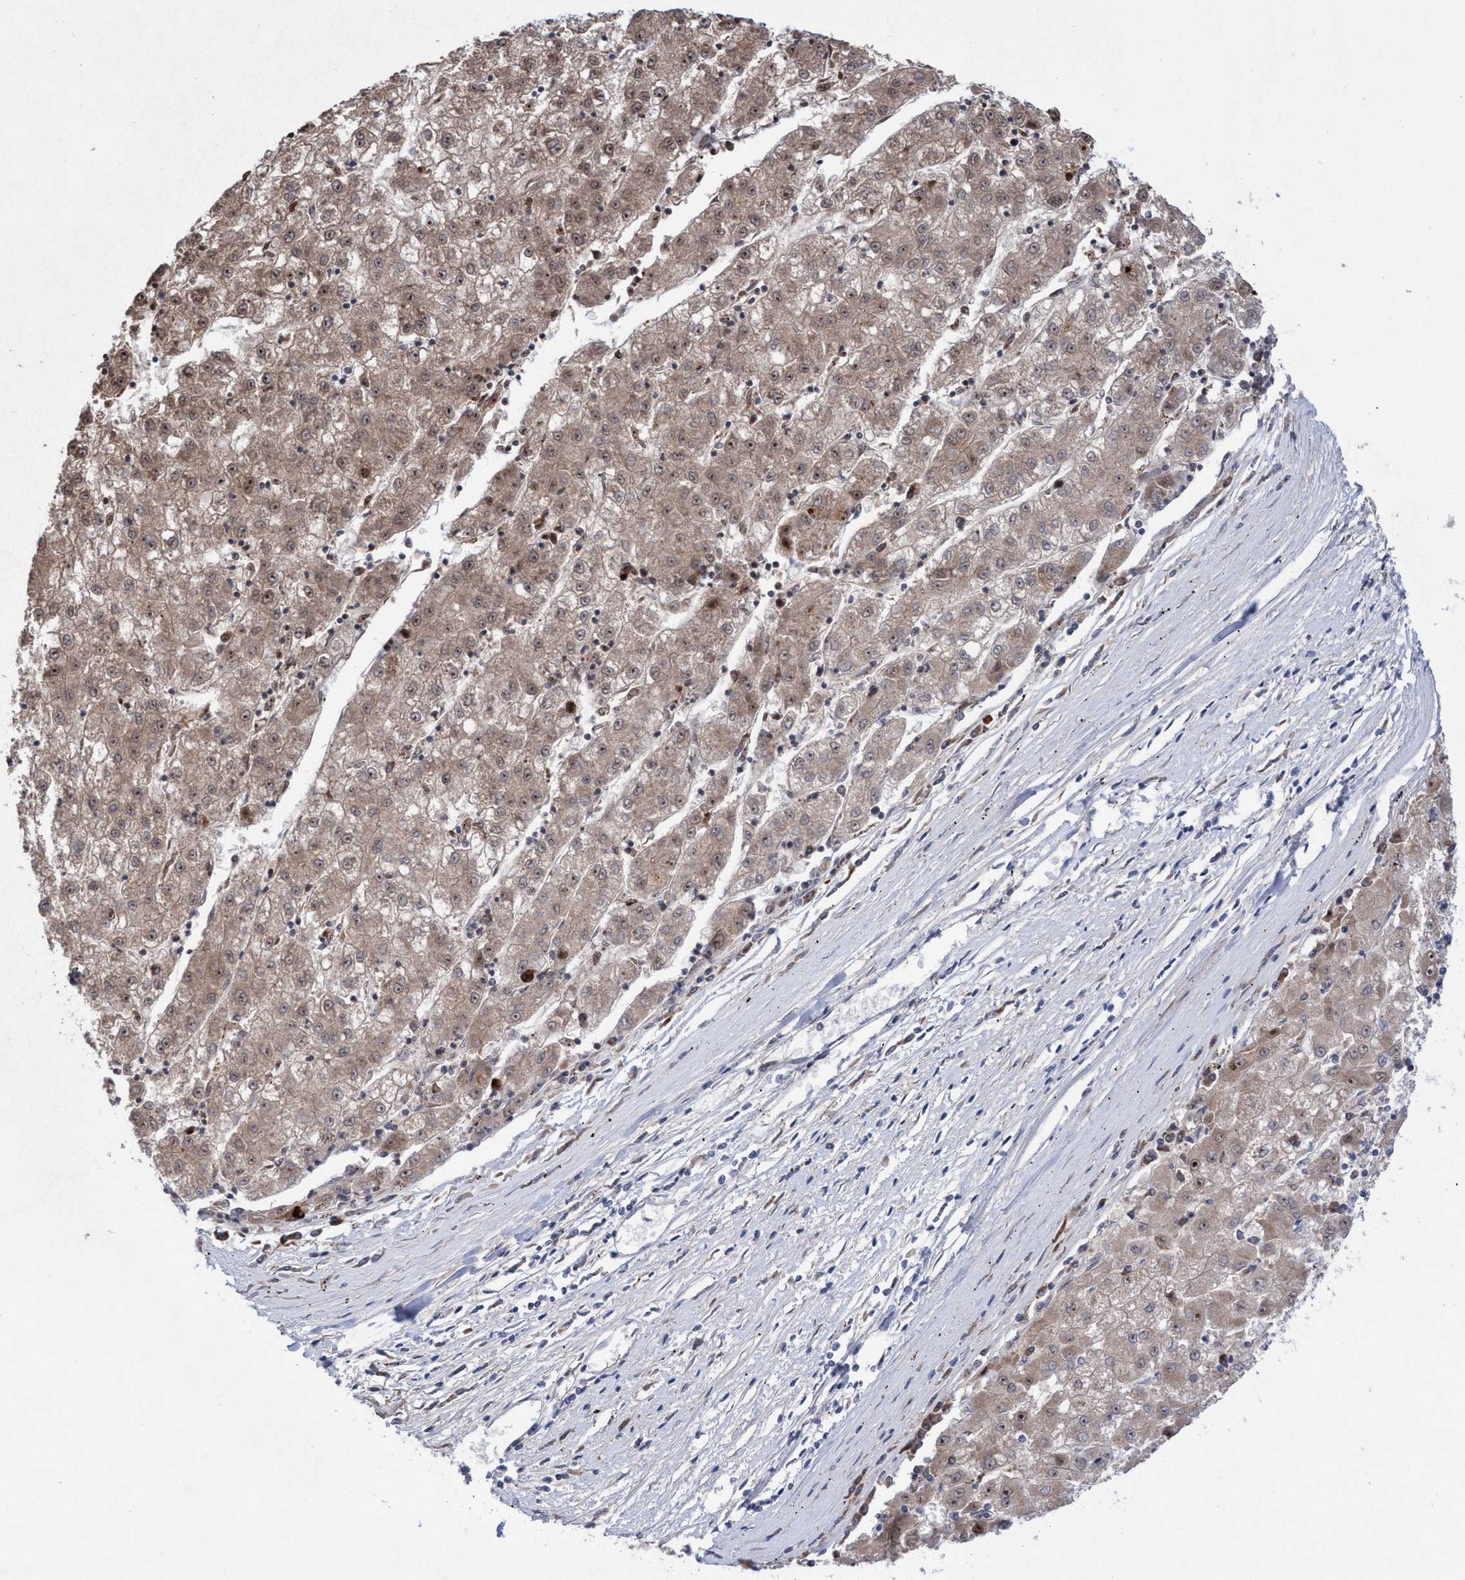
{"staining": {"intensity": "moderate", "quantity": ">75%", "location": "cytoplasmic/membranous,nuclear"}, "tissue": "liver cancer", "cell_type": "Tumor cells", "image_type": "cancer", "snomed": [{"axis": "morphology", "description": "Carcinoma, Hepatocellular, NOS"}, {"axis": "topography", "description": "Liver"}], "caption": "Protein staining displays moderate cytoplasmic/membranous and nuclear positivity in approximately >75% of tumor cells in liver cancer (hepatocellular carcinoma).", "gene": "P2RY14", "patient": {"sex": "male", "age": 72}}